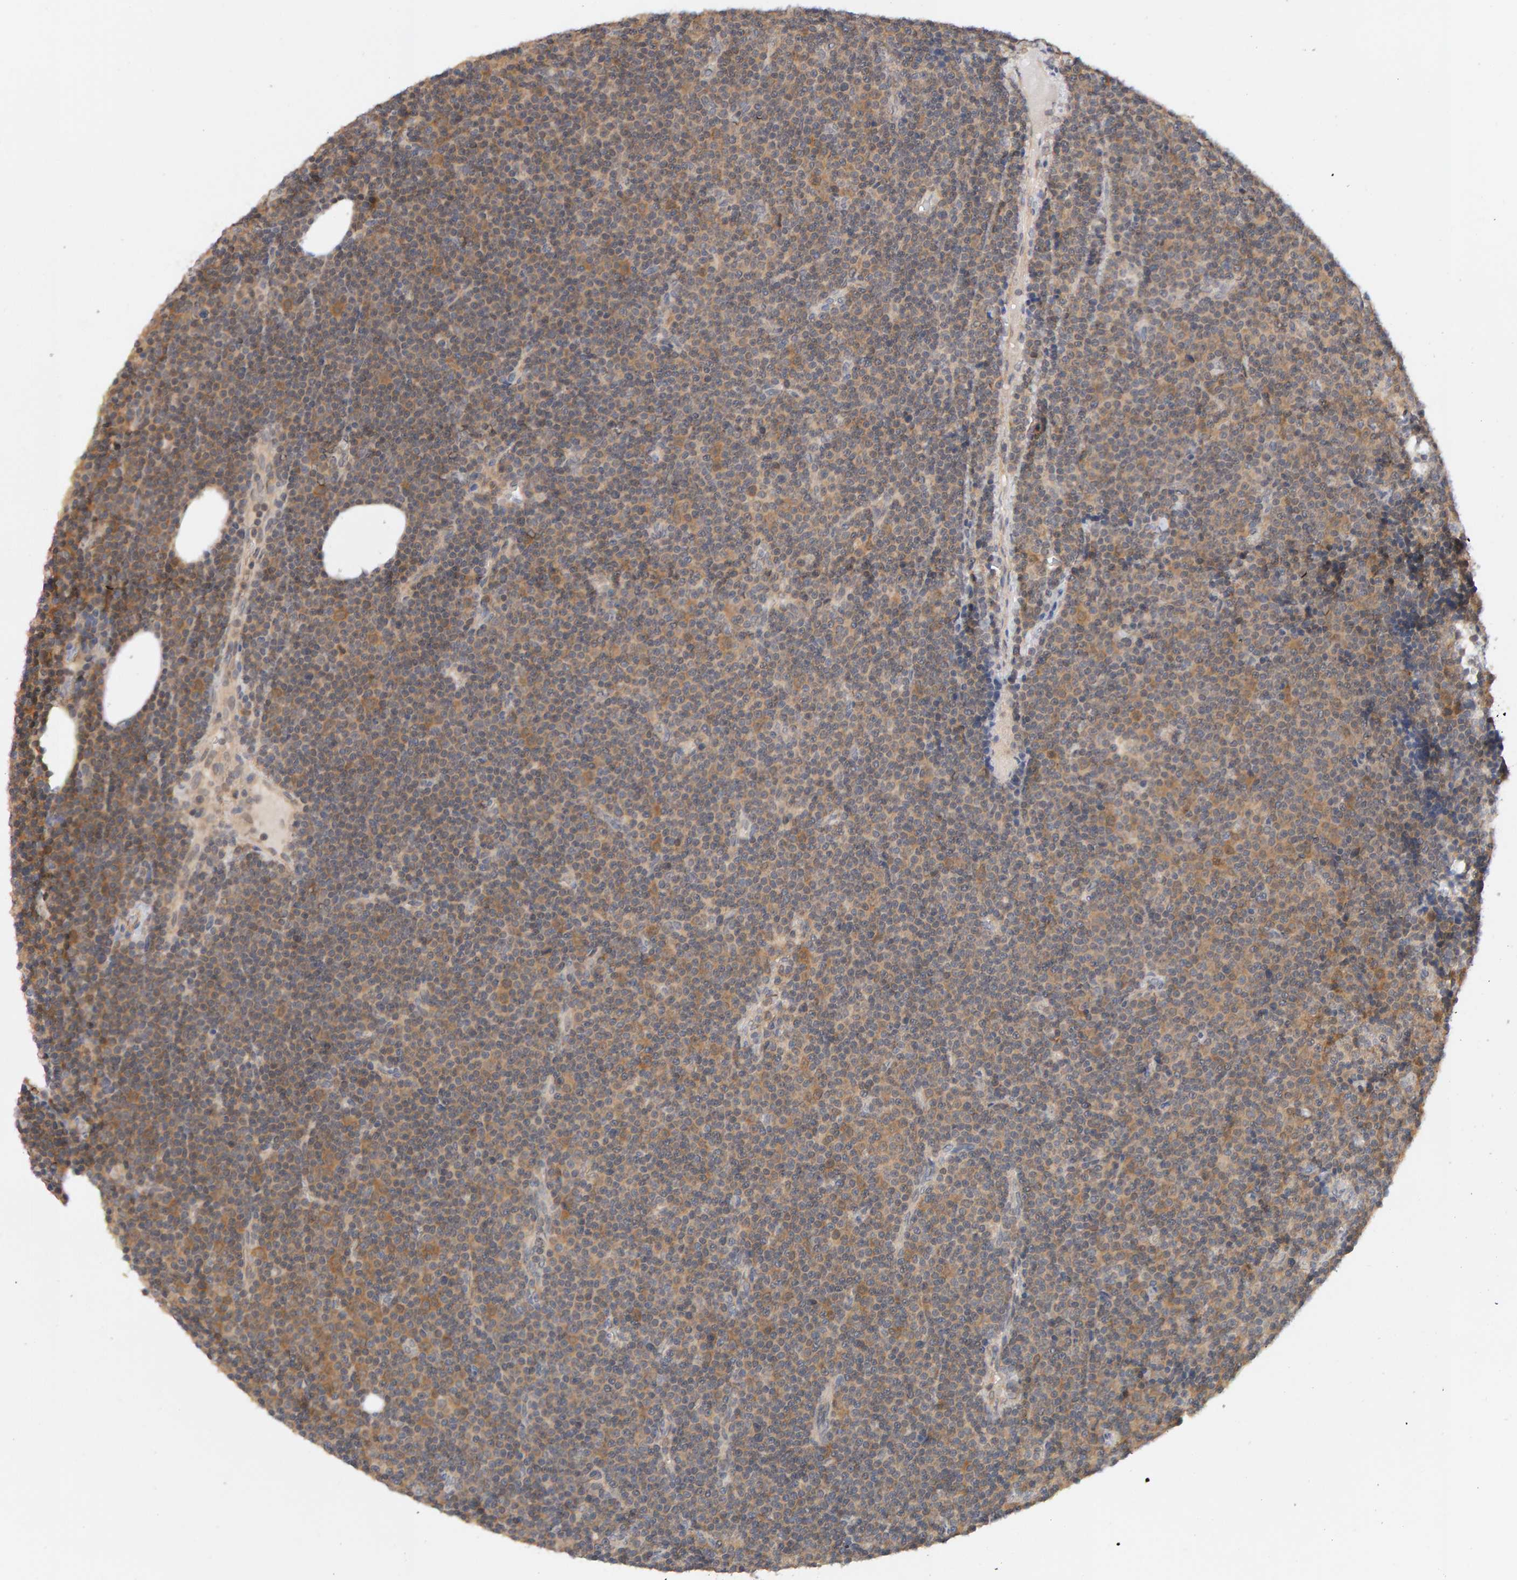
{"staining": {"intensity": "weak", "quantity": "<25%", "location": "cytoplasmic/membranous"}, "tissue": "lymphoma", "cell_type": "Tumor cells", "image_type": "cancer", "snomed": [{"axis": "morphology", "description": "Malignant lymphoma, non-Hodgkin's type, Low grade"}, {"axis": "topography", "description": "Lymph node"}], "caption": "Tumor cells show no significant protein staining in lymphoma.", "gene": "DNAJC7", "patient": {"sex": "female", "age": 67}}